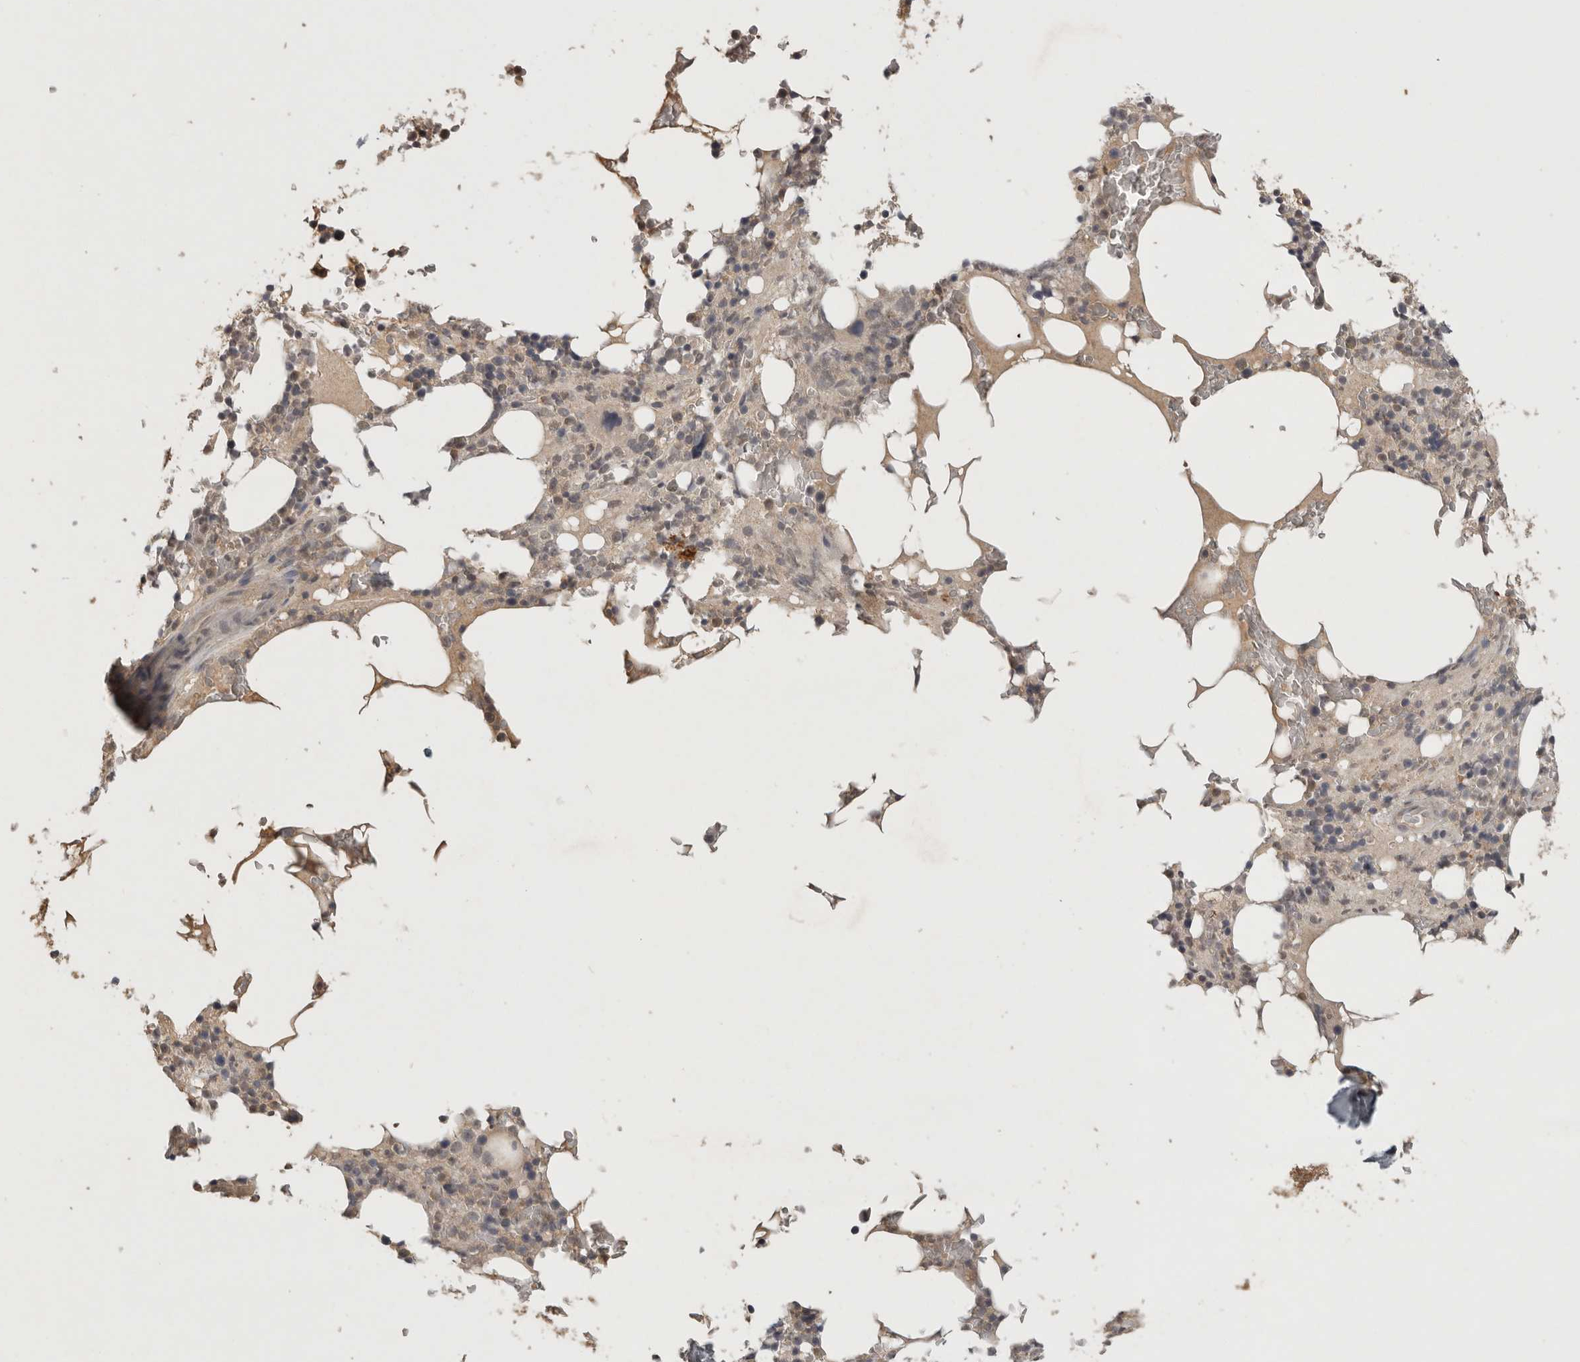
{"staining": {"intensity": "negative", "quantity": "none", "location": "none"}, "tissue": "bone marrow", "cell_type": "Hematopoietic cells", "image_type": "normal", "snomed": [{"axis": "morphology", "description": "Normal tissue, NOS"}, {"axis": "topography", "description": "Bone marrow"}], "caption": "Immunohistochemical staining of normal bone marrow reveals no significant staining in hematopoietic cells. (Stains: DAB immunohistochemistry (IHC) with hematoxylin counter stain, Microscopy: brightfield microscopy at high magnification).", "gene": "ADAMTS4", "patient": {"sex": "male", "age": 58}}